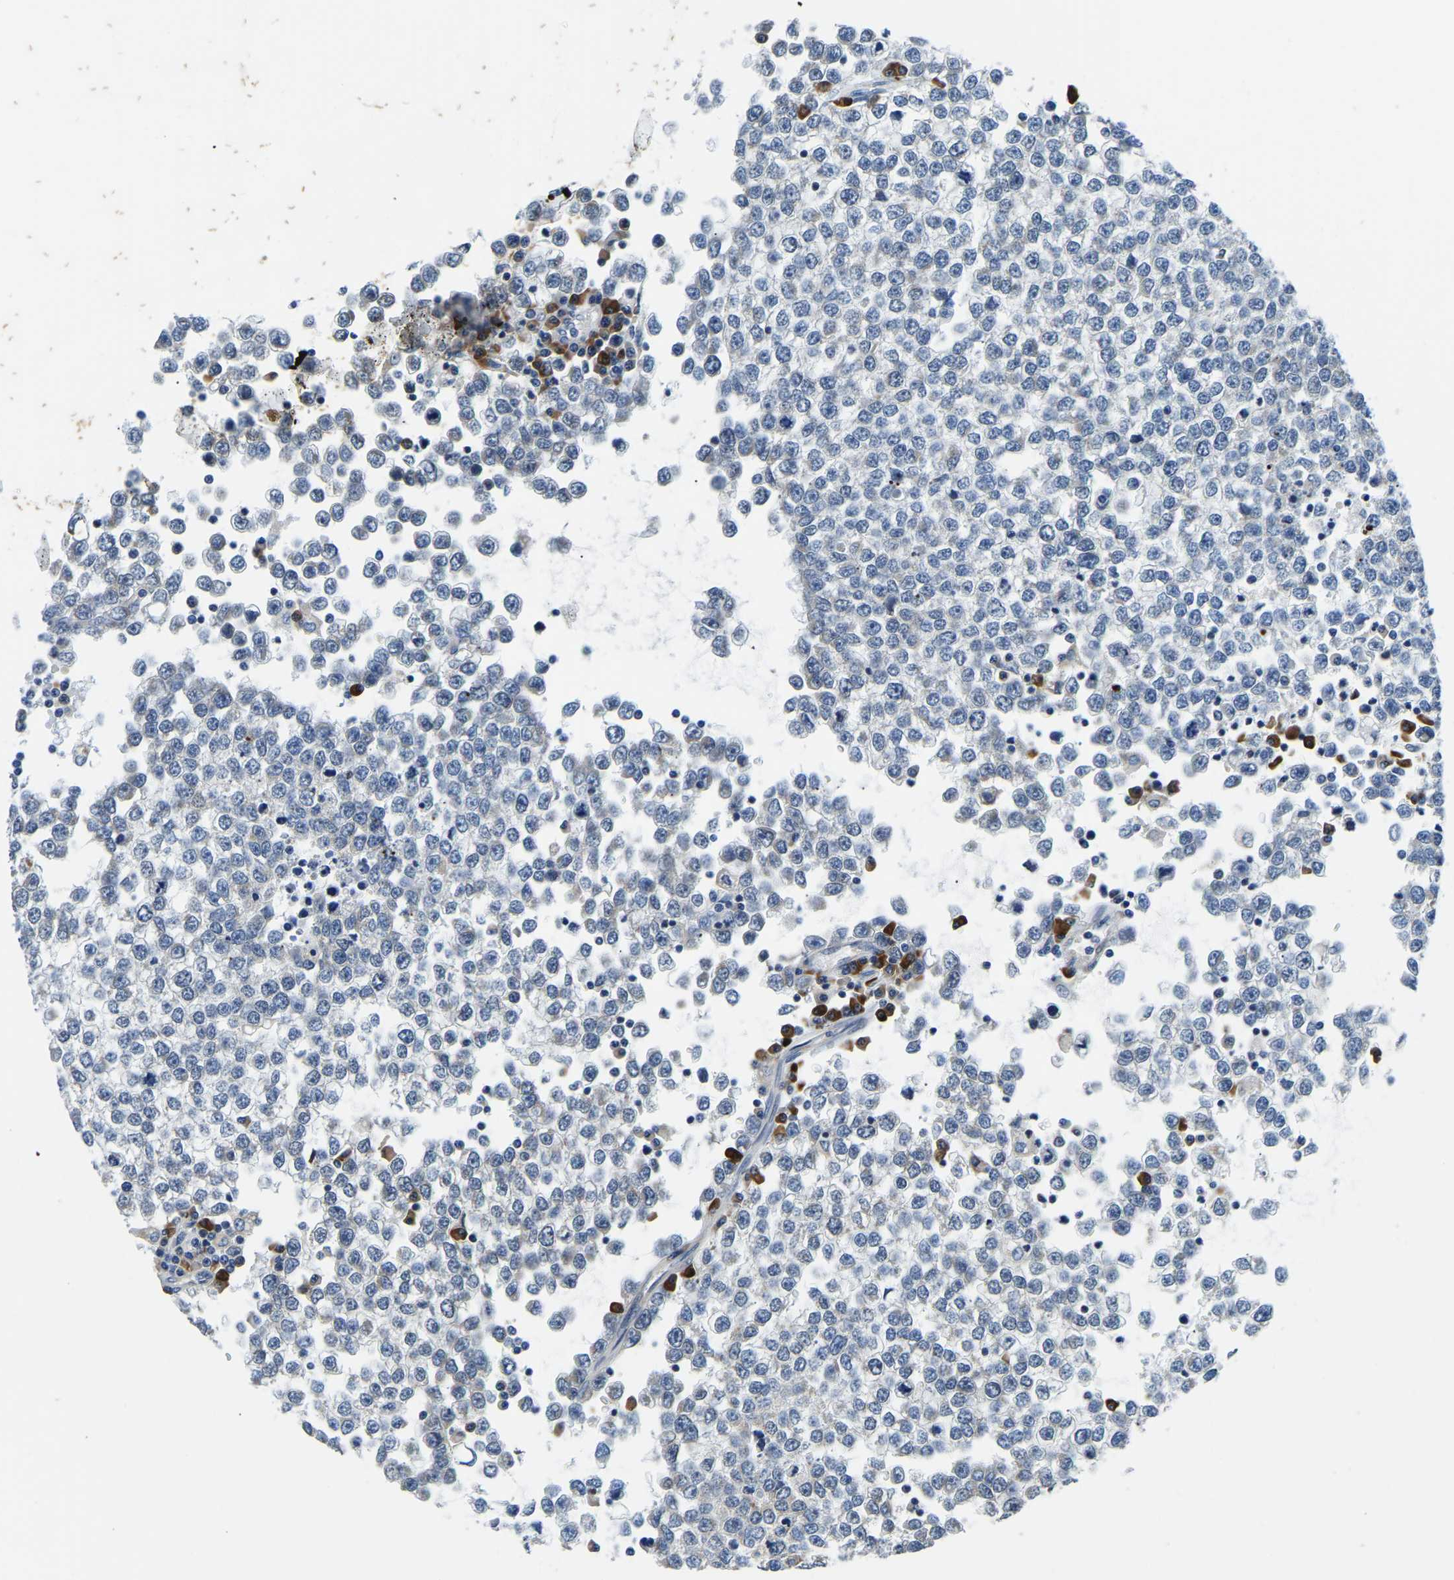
{"staining": {"intensity": "negative", "quantity": "none", "location": "none"}, "tissue": "testis cancer", "cell_type": "Tumor cells", "image_type": "cancer", "snomed": [{"axis": "morphology", "description": "Seminoma, NOS"}, {"axis": "topography", "description": "Testis"}], "caption": "The immunohistochemistry photomicrograph has no significant expression in tumor cells of seminoma (testis) tissue.", "gene": "LIAS", "patient": {"sex": "male", "age": 65}}